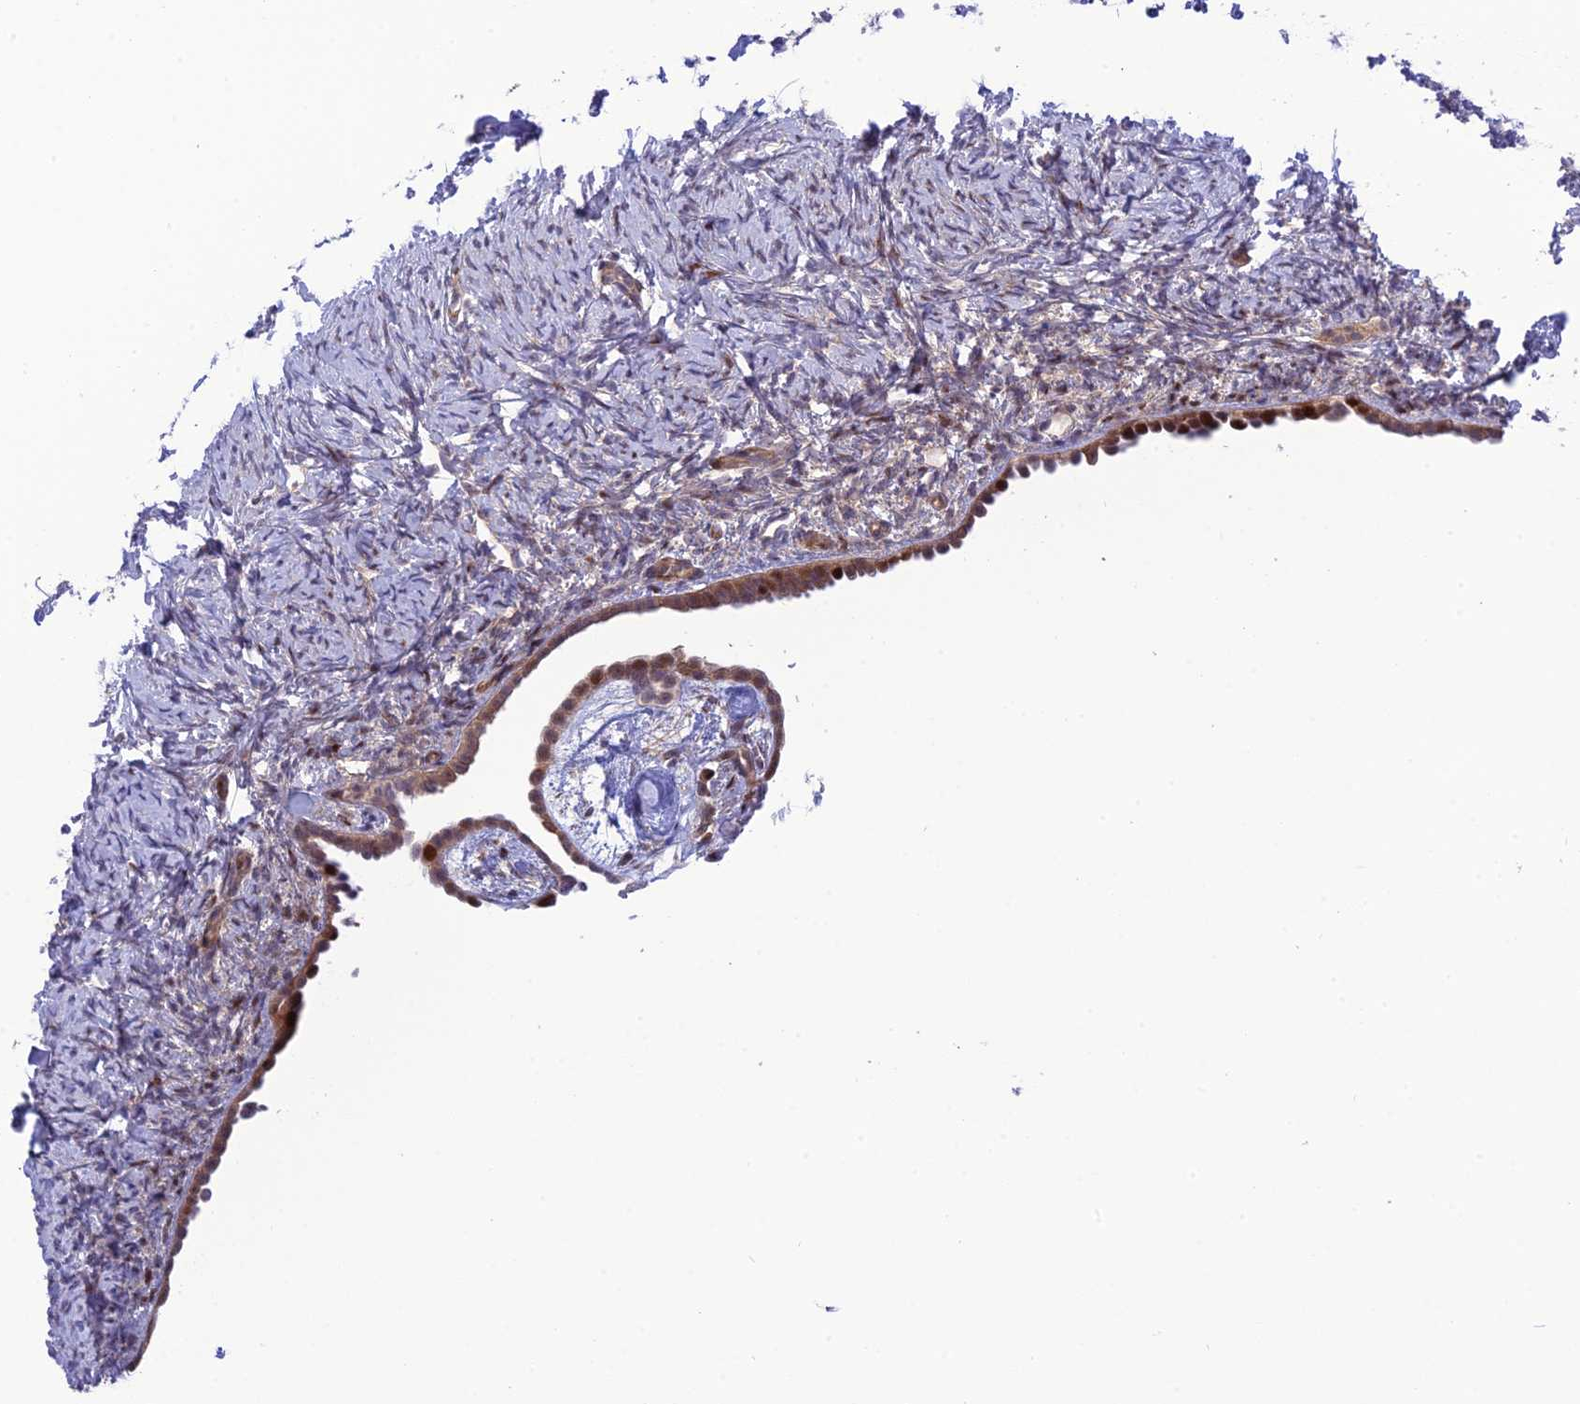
{"staining": {"intensity": "negative", "quantity": "none", "location": "none"}, "tissue": "ovary", "cell_type": "Ovarian stroma cells", "image_type": "normal", "snomed": [{"axis": "morphology", "description": "Normal tissue, NOS"}, {"axis": "topography", "description": "Ovary"}], "caption": "Immunohistochemical staining of unremarkable ovary displays no significant staining in ovarian stroma cells. (Stains: DAB immunohistochemistry with hematoxylin counter stain, Microscopy: brightfield microscopy at high magnification).", "gene": "ZNF584", "patient": {"sex": "female", "age": 33}}